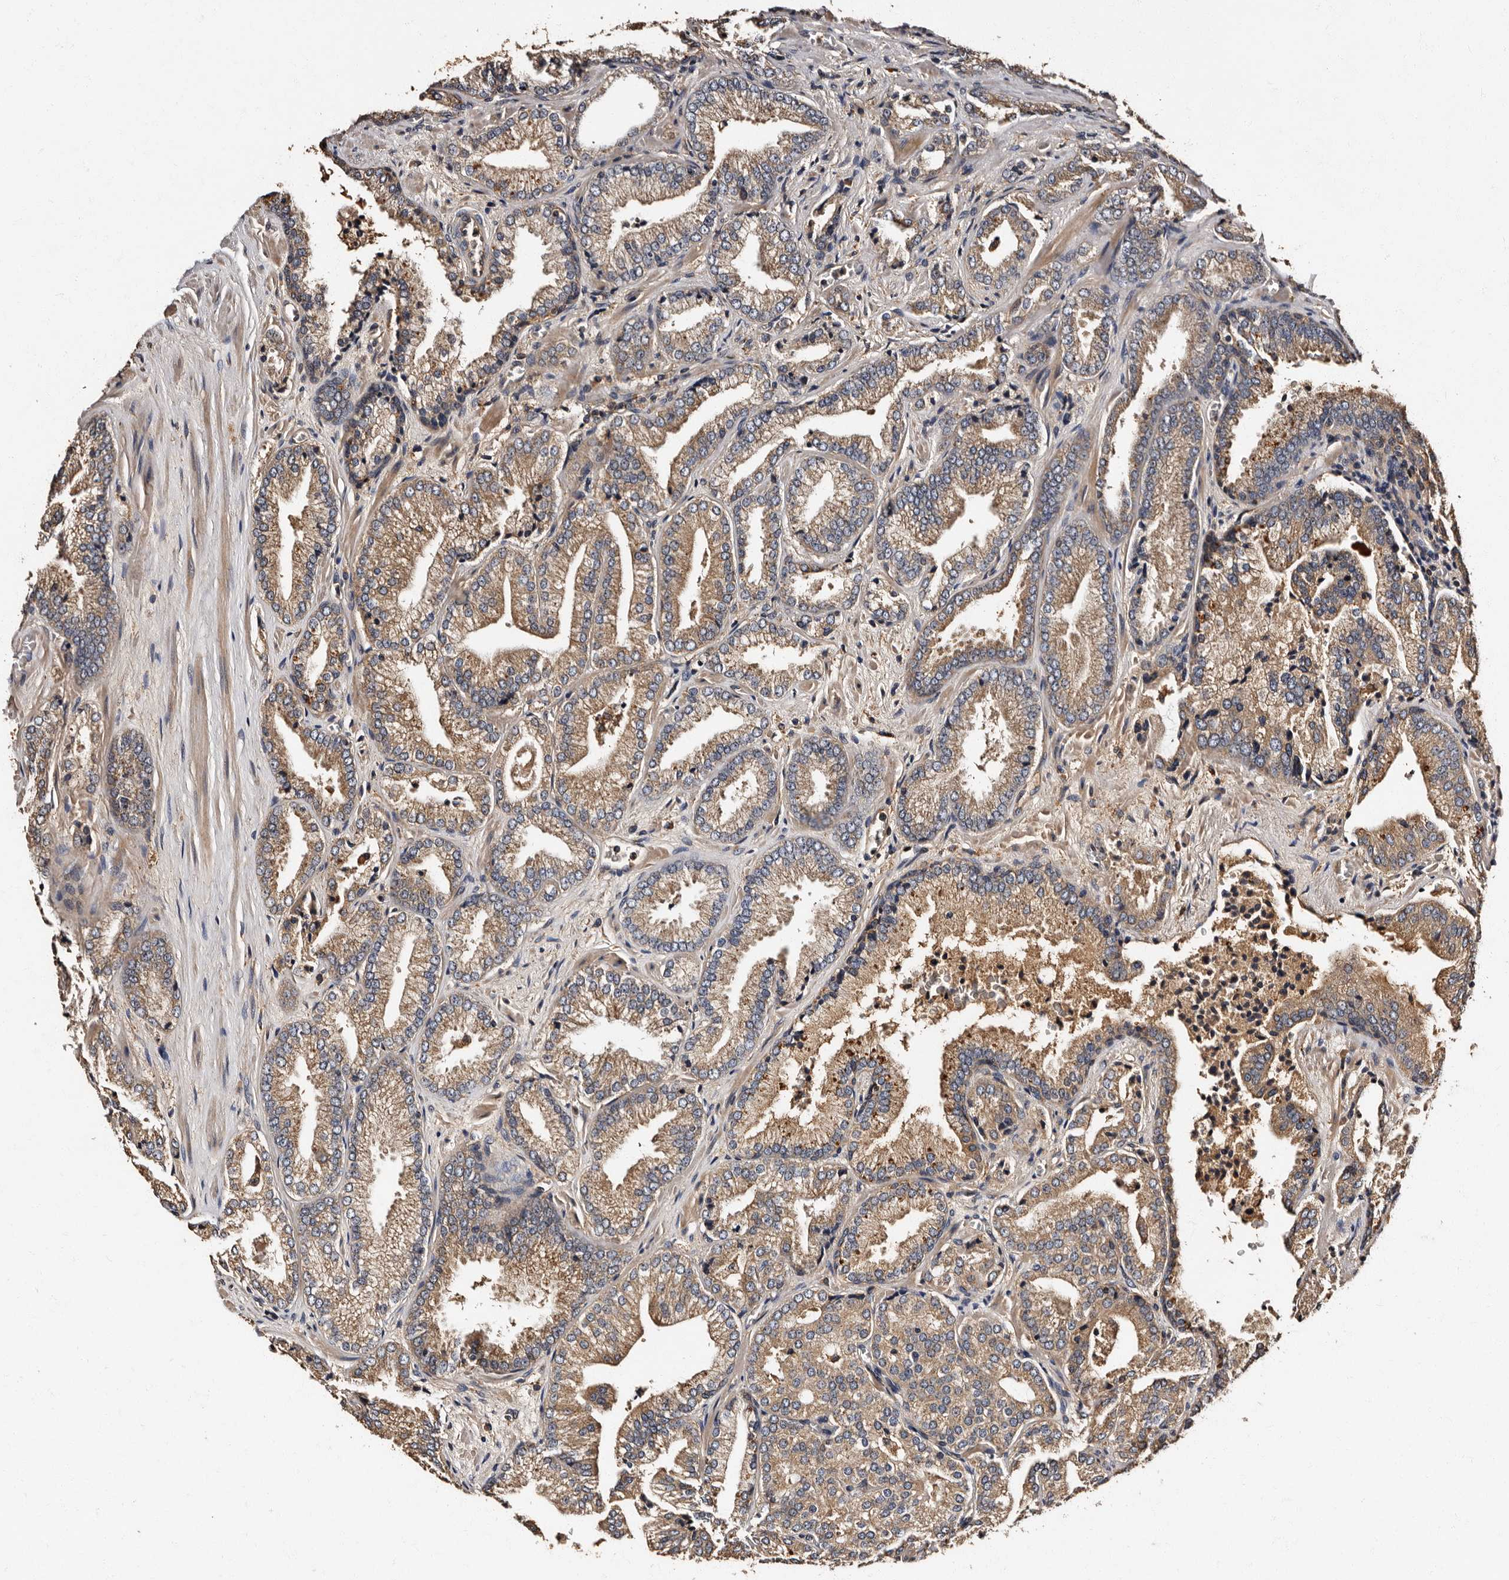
{"staining": {"intensity": "weak", "quantity": ">75%", "location": "cytoplasmic/membranous"}, "tissue": "prostate cancer", "cell_type": "Tumor cells", "image_type": "cancer", "snomed": [{"axis": "morphology", "description": "Adenocarcinoma, Low grade"}, {"axis": "topography", "description": "Prostate"}], "caption": "Tumor cells demonstrate low levels of weak cytoplasmic/membranous positivity in about >75% of cells in prostate adenocarcinoma (low-grade).", "gene": "ADCK5", "patient": {"sex": "male", "age": 62}}